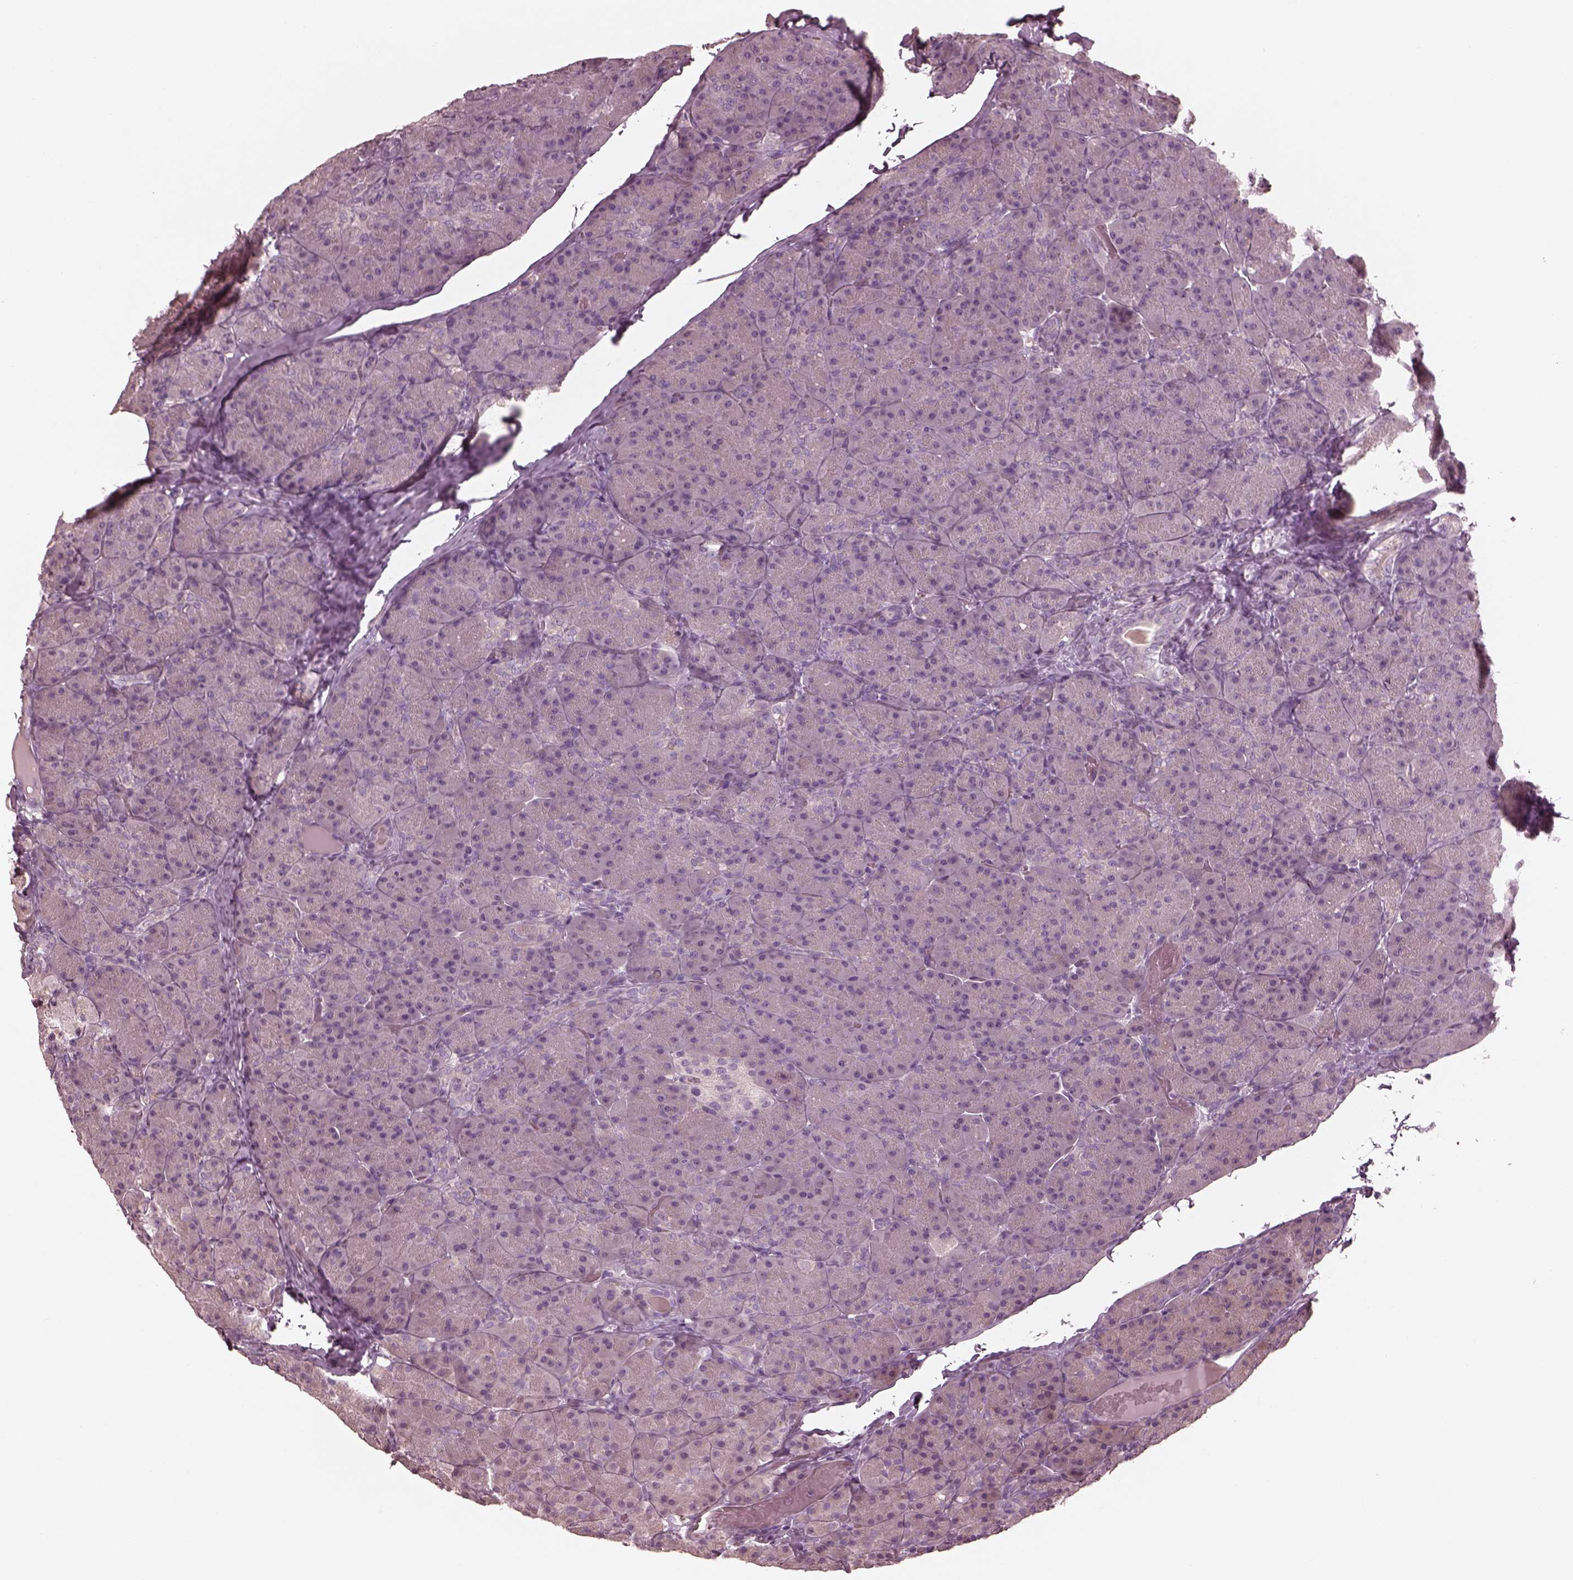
{"staining": {"intensity": "negative", "quantity": "none", "location": "none"}, "tissue": "pancreas", "cell_type": "Exocrine glandular cells", "image_type": "normal", "snomed": [{"axis": "morphology", "description": "Normal tissue, NOS"}, {"axis": "topography", "description": "Pancreas"}], "caption": "Exocrine glandular cells show no significant expression in normal pancreas. (Stains: DAB IHC with hematoxylin counter stain, Microscopy: brightfield microscopy at high magnification).", "gene": "VWA5B1", "patient": {"sex": "male", "age": 57}}